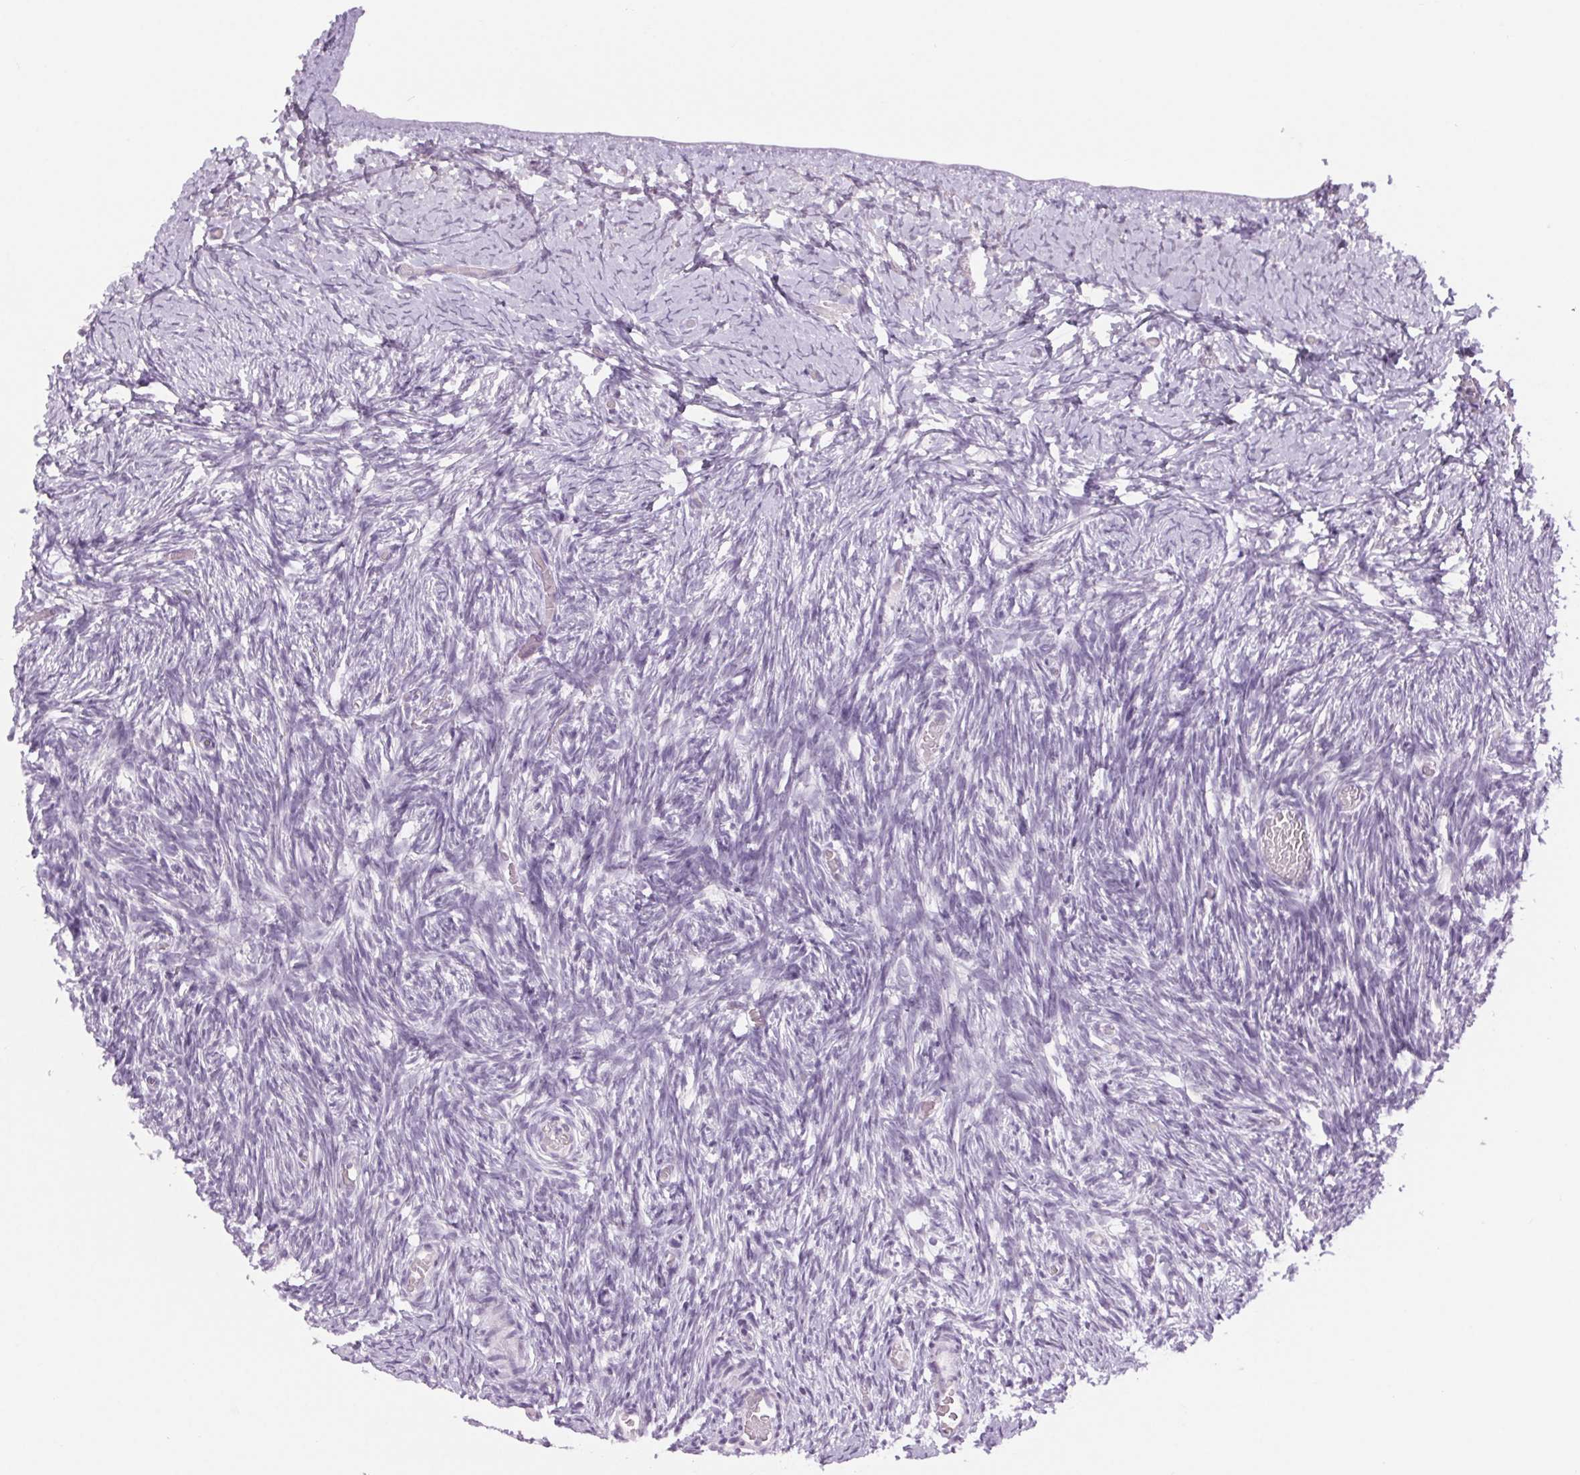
{"staining": {"intensity": "negative", "quantity": "none", "location": "none"}, "tissue": "ovary", "cell_type": "Follicle cells", "image_type": "normal", "snomed": [{"axis": "morphology", "description": "Normal tissue, NOS"}, {"axis": "topography", "description": "Ovary"}], "caption": "Immunohistochemical staining of benign ovary demonstrates no significant staining in follicle cells.", "gene": "SLC6A19", "patient": {"sex": "female", "age": 39}}